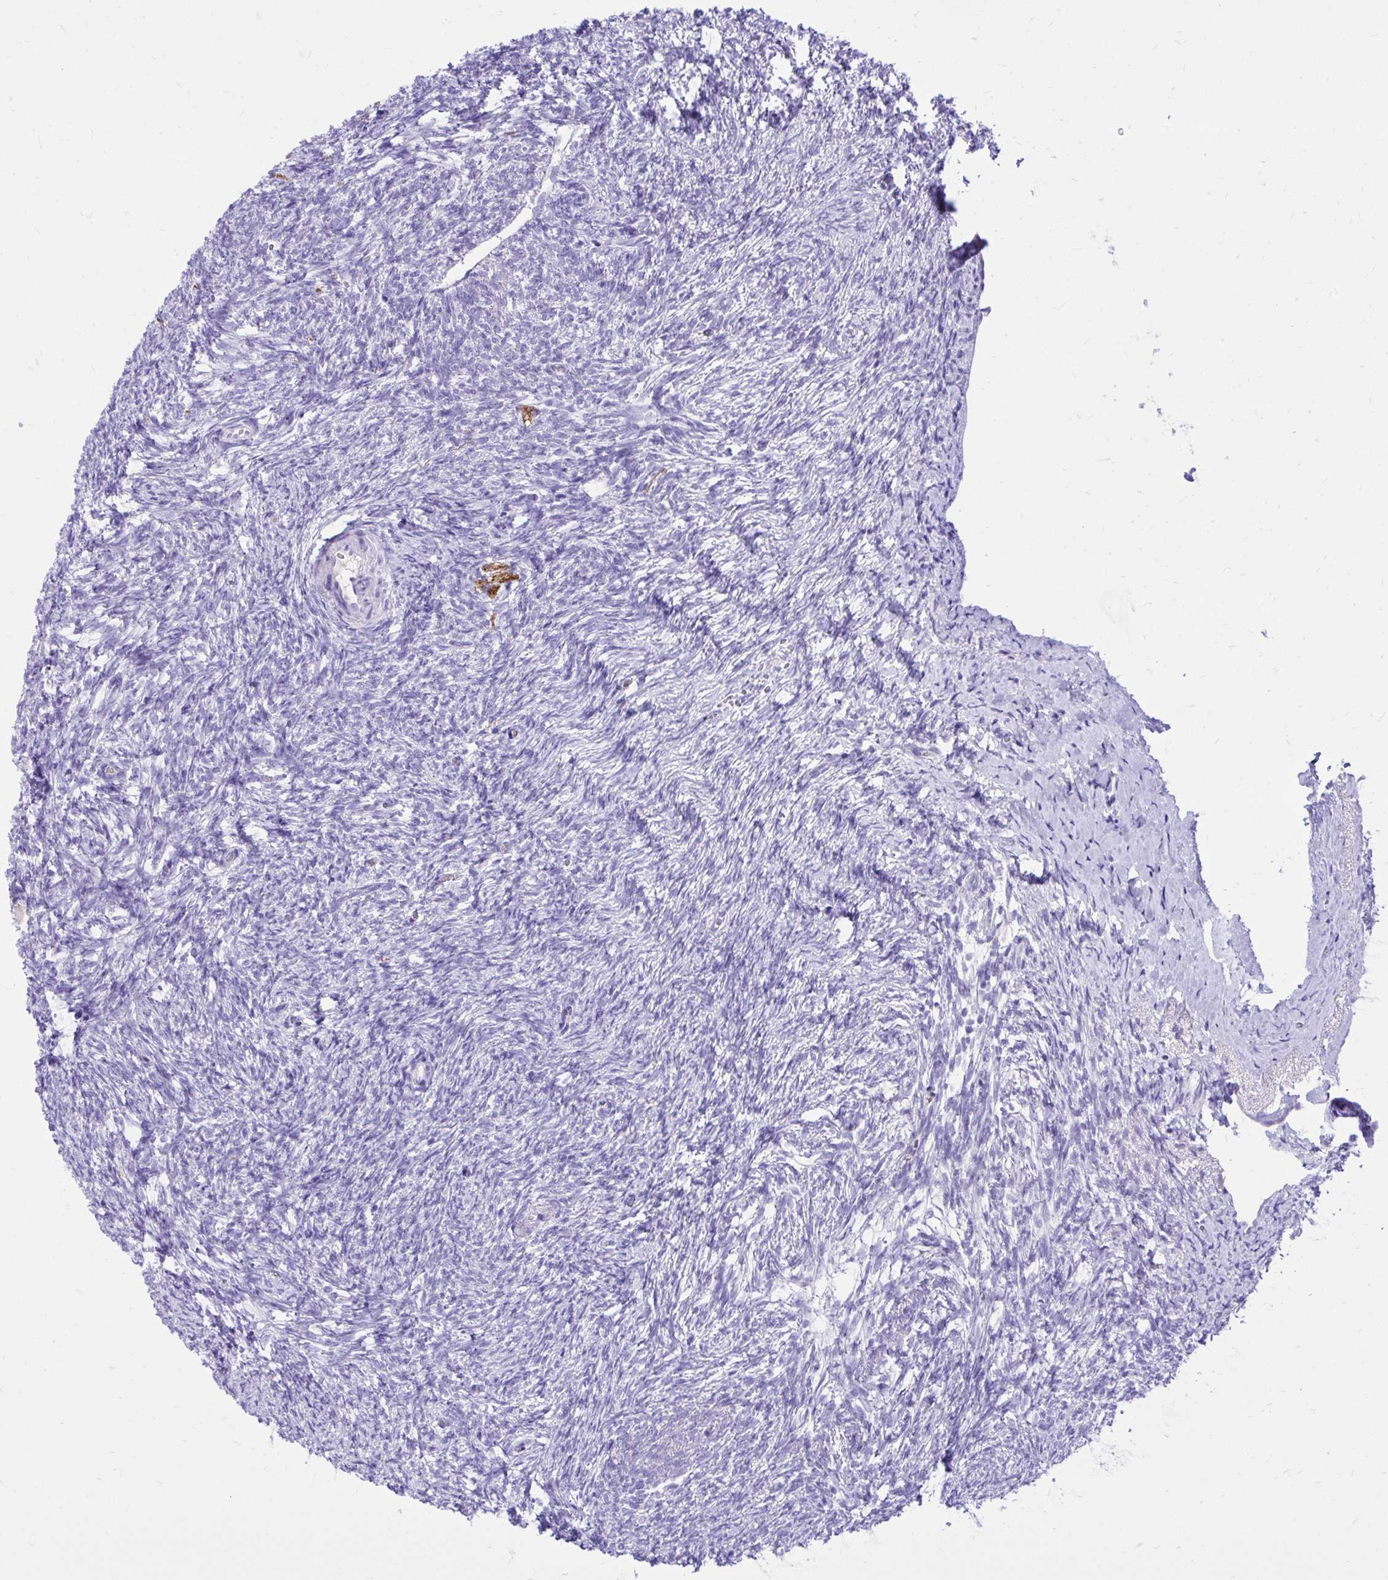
{"staining": {"intensity": "negative", "quantity": "none", "location": "none"}, "tissue": "ovary", "cell_type": "Follicle cells", "image_type": "normal", "snomed": [{"axis": "morphology", "description": "Normal tissue, NOS"}, {"axis": "topography", "description": "Ovary"}], "caption": "Immunohistochemistry (IHC) image of normal ovary: ovary stained with DAB shows no significant protein expression in follicle cells.", "gene": "MON1A", "patient": {"sex": "female", "age": 41}}